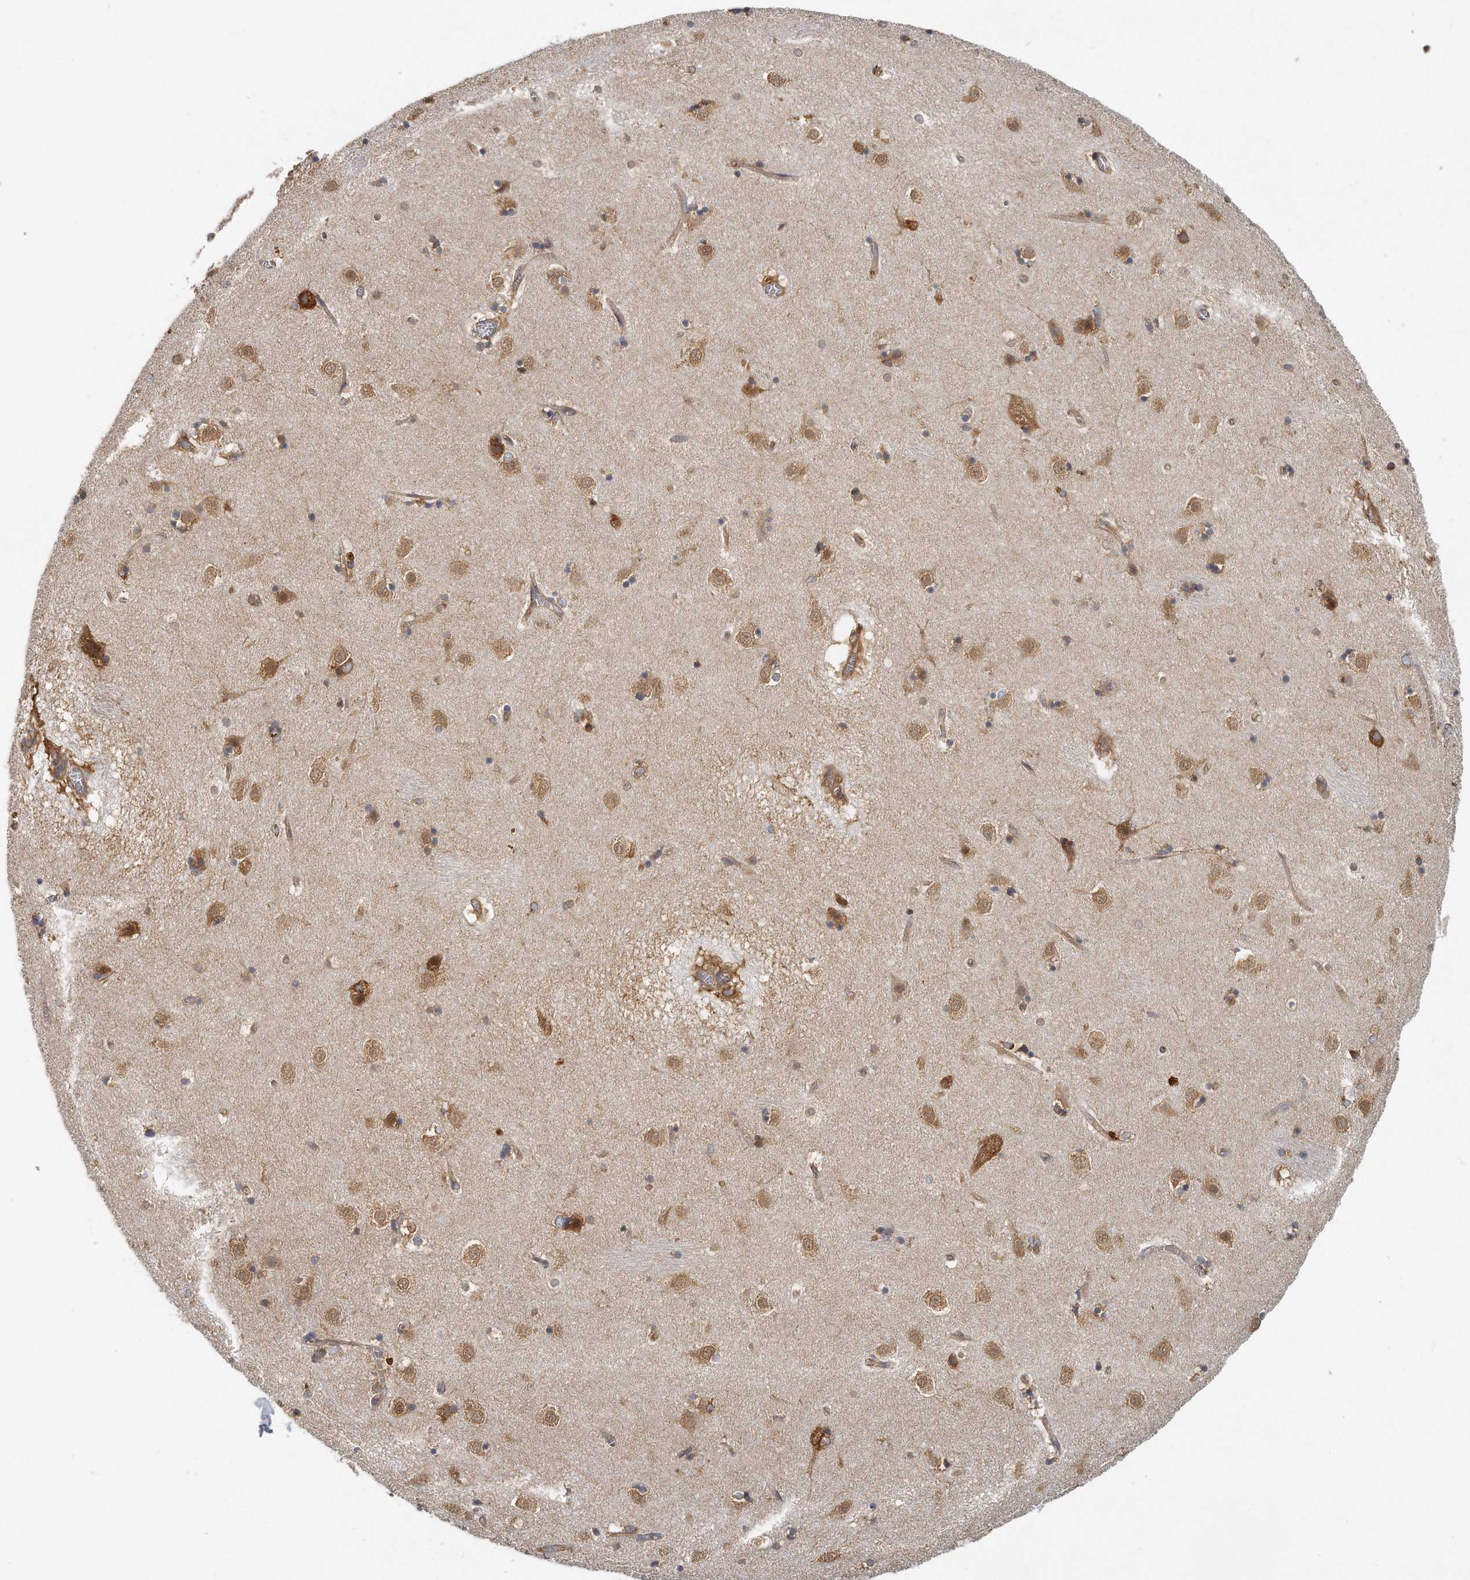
{"staining": {"intensity": "moderate", "quantity": ">75%", "location": "cytoplasmic/membranous"}, "tissue": "caudate", "cell_type": "Glial cells", "image_type": "normal", "snomed": [{"axis": "morphology", "description": "Normal tissue, NOS"}, {"axis": "topography", "description": "Lateral ventricle wall"}], "caption": "Immunohistochemistry histopathology image of benign caudate stained for a protein (brown), which shows medium levels of moderate cytoplasmic/membranous positivity in about >75% of glial cells.", "gene": "EIF3I", "patient": {"sex": "male", "age": 70}}